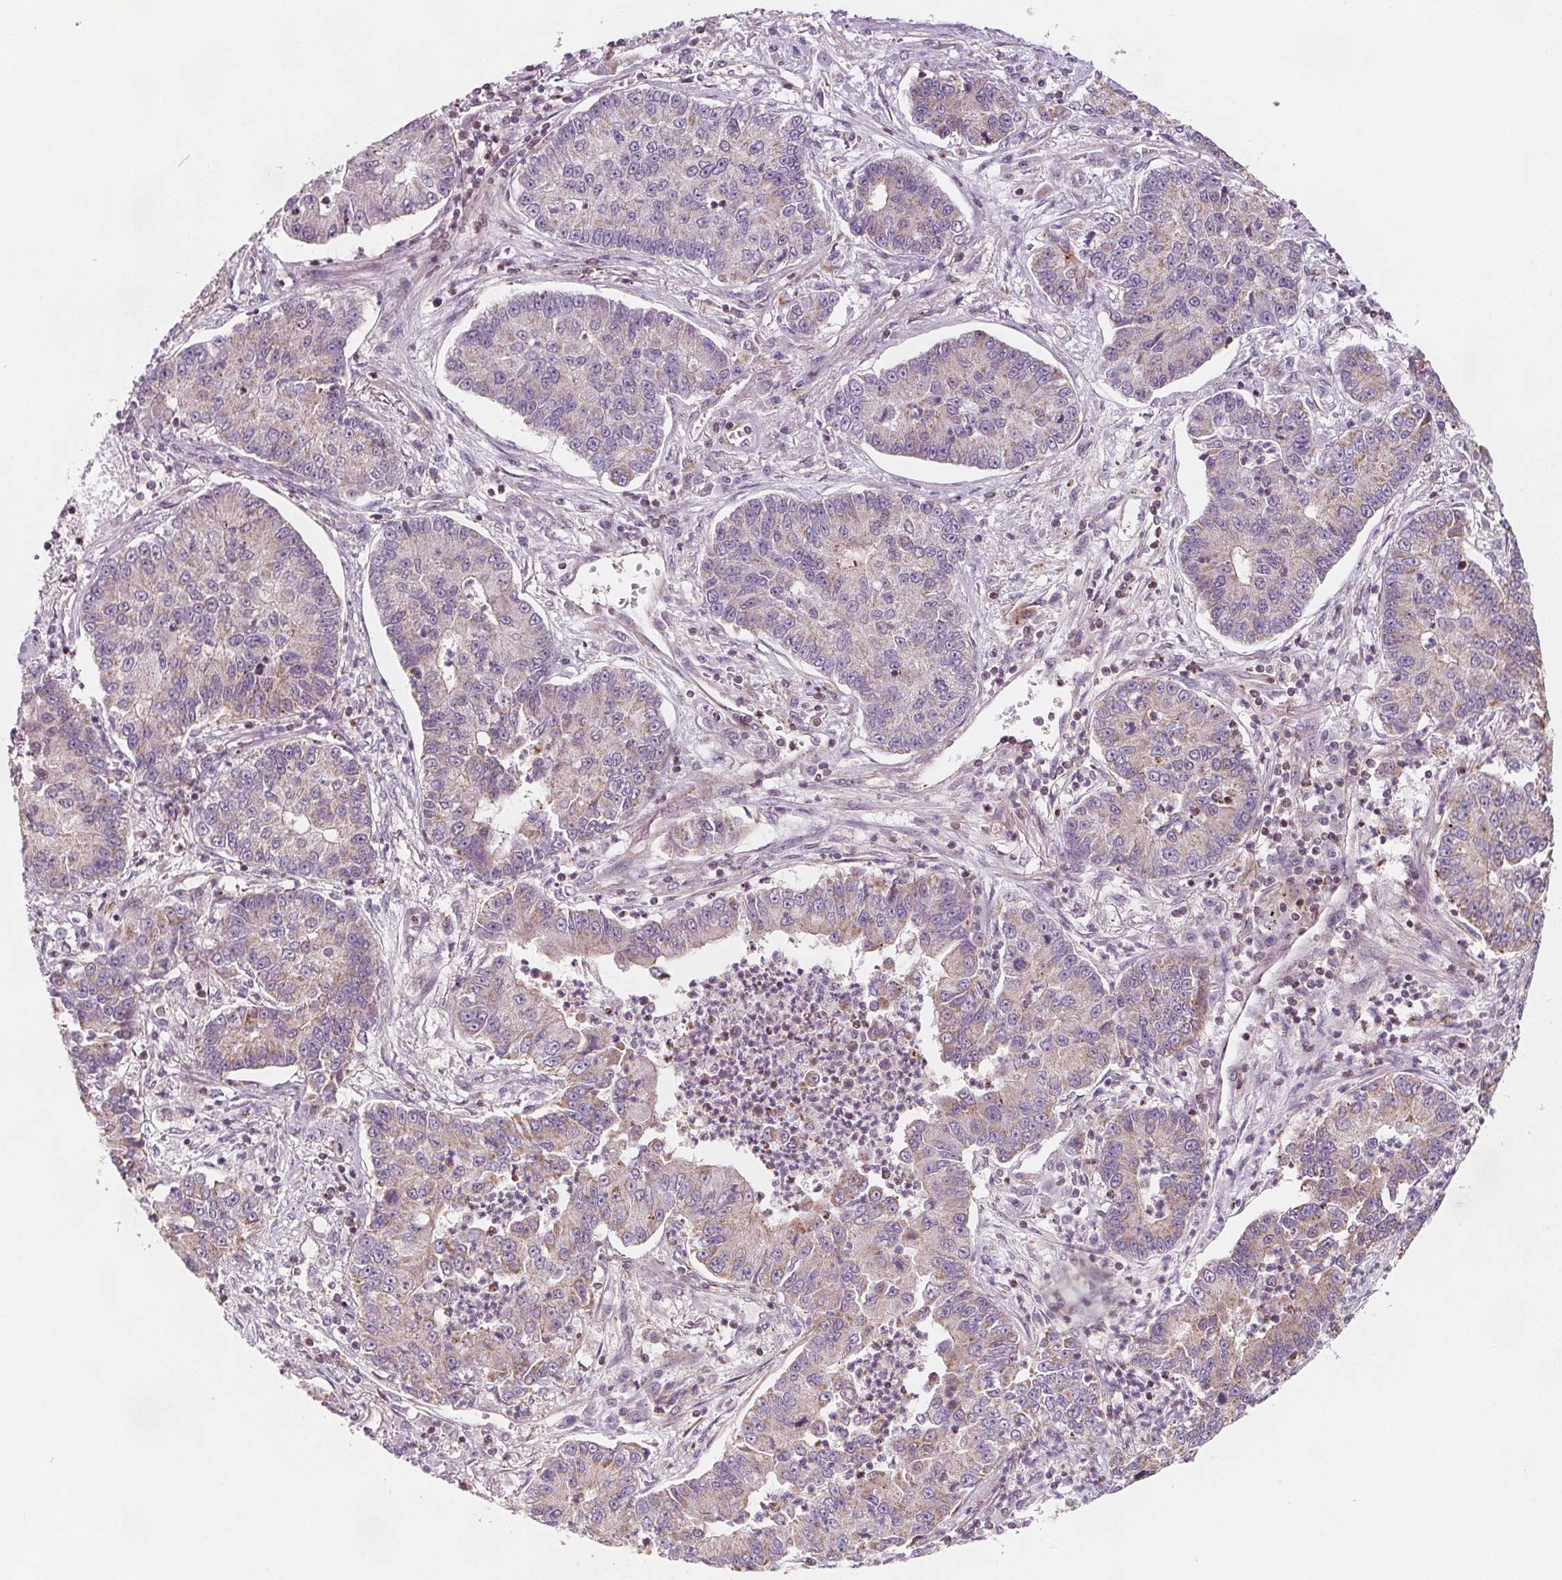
{"staining": {"intensity": "weak", "quantity": "<25%", "location": "cytoplasmic/membranous"}, "tissue": "lung cancer", "cell_type": "Tumor cells", "image_type": "cancer", "snomed": [{"axis": "morphology", "description": "Adenocarcinoma, NOS"}, {"axis": "topography", "description": "Lung"}], "caption": "The histopathology image displays no staining of tumor cells in lung cancer.", "gene": "ADAM33", "patient": {"sex": "female", "age": 57}}